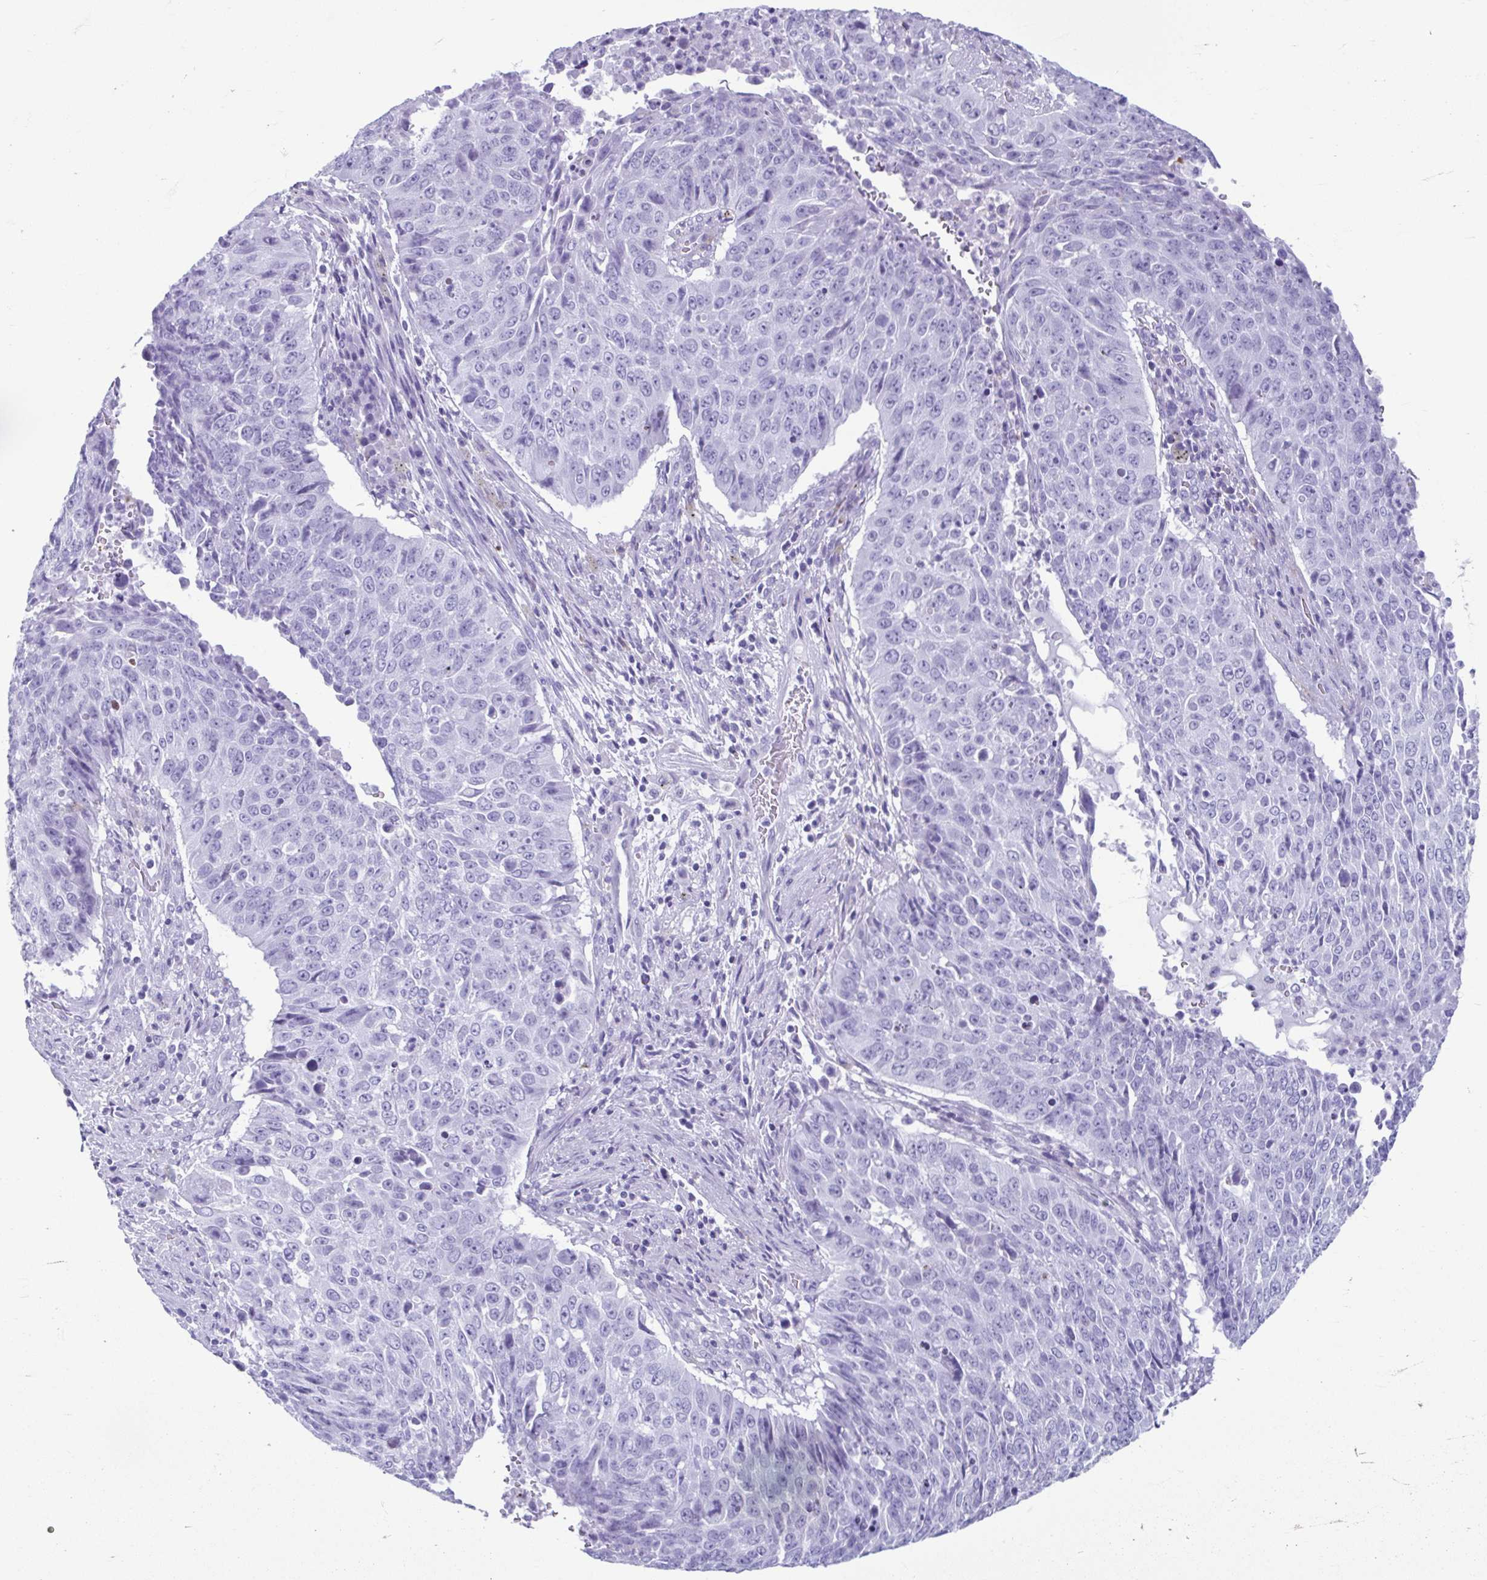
{"staining": {"intensity": "negative", "quantity": "none", "location": "none"}, "tissue": "lung cancer", "cell_type": "Tumor cells", "image_type": "cancer", "snomed": [{"axis": "morphology", "description": "Normal tissue, NOS"}, {"axis": "morphology", "description": "Squamous cell carcinoma, NOS"}, {"axis": "topography", "description": "Bronchus"}, {"axis": "topography", "description": "Lung"}], "caption": "Tumor cells are negative for brown protein staining in lung cancer (squamous cell carcinoma).", "gene": "TCEAL3", "patient": {"sex": "male", "age": 64}}